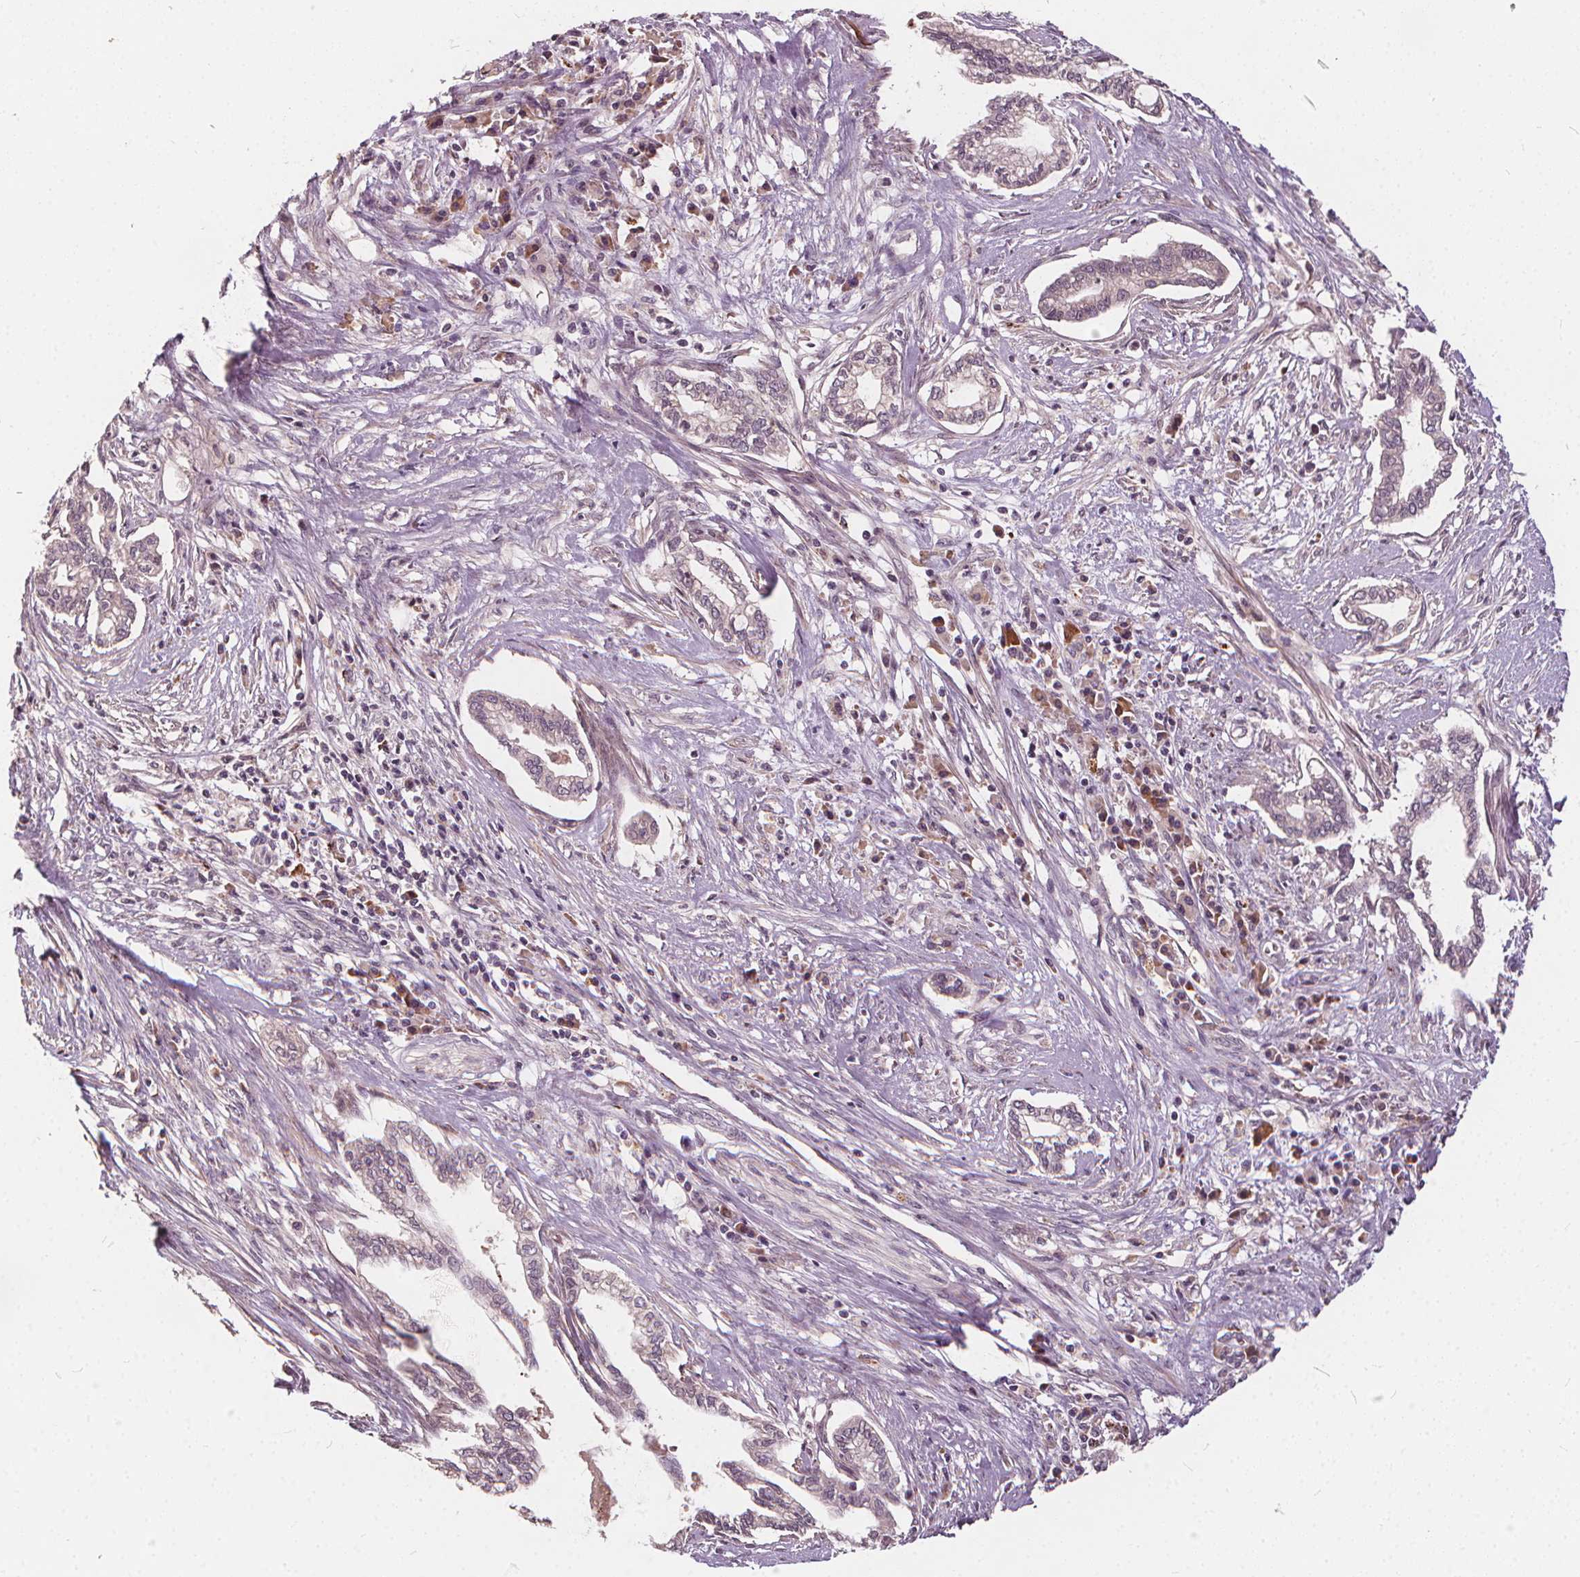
{"staining": {"intensity": "negative", "quantity": "none", "location": "none"}, "tissue": "cervical cancer", "cell_type": "Tumor cells", "image_type": "cancer", "snomed": [{"axis": "morphology", "description": "Adenocarcinoma, NOS"}, {"axis": "topography", "description": "Cervix"}], "caption": "IHC histopathology image of neoplastic tissue: cervical cancer stained with DAB shows no significant protein positivity in tumor cells. (DAB immunohistochemistry (IHC), high magnification).", "gene": "IPO13", "patient": {"sex": "female", "age": 62}}